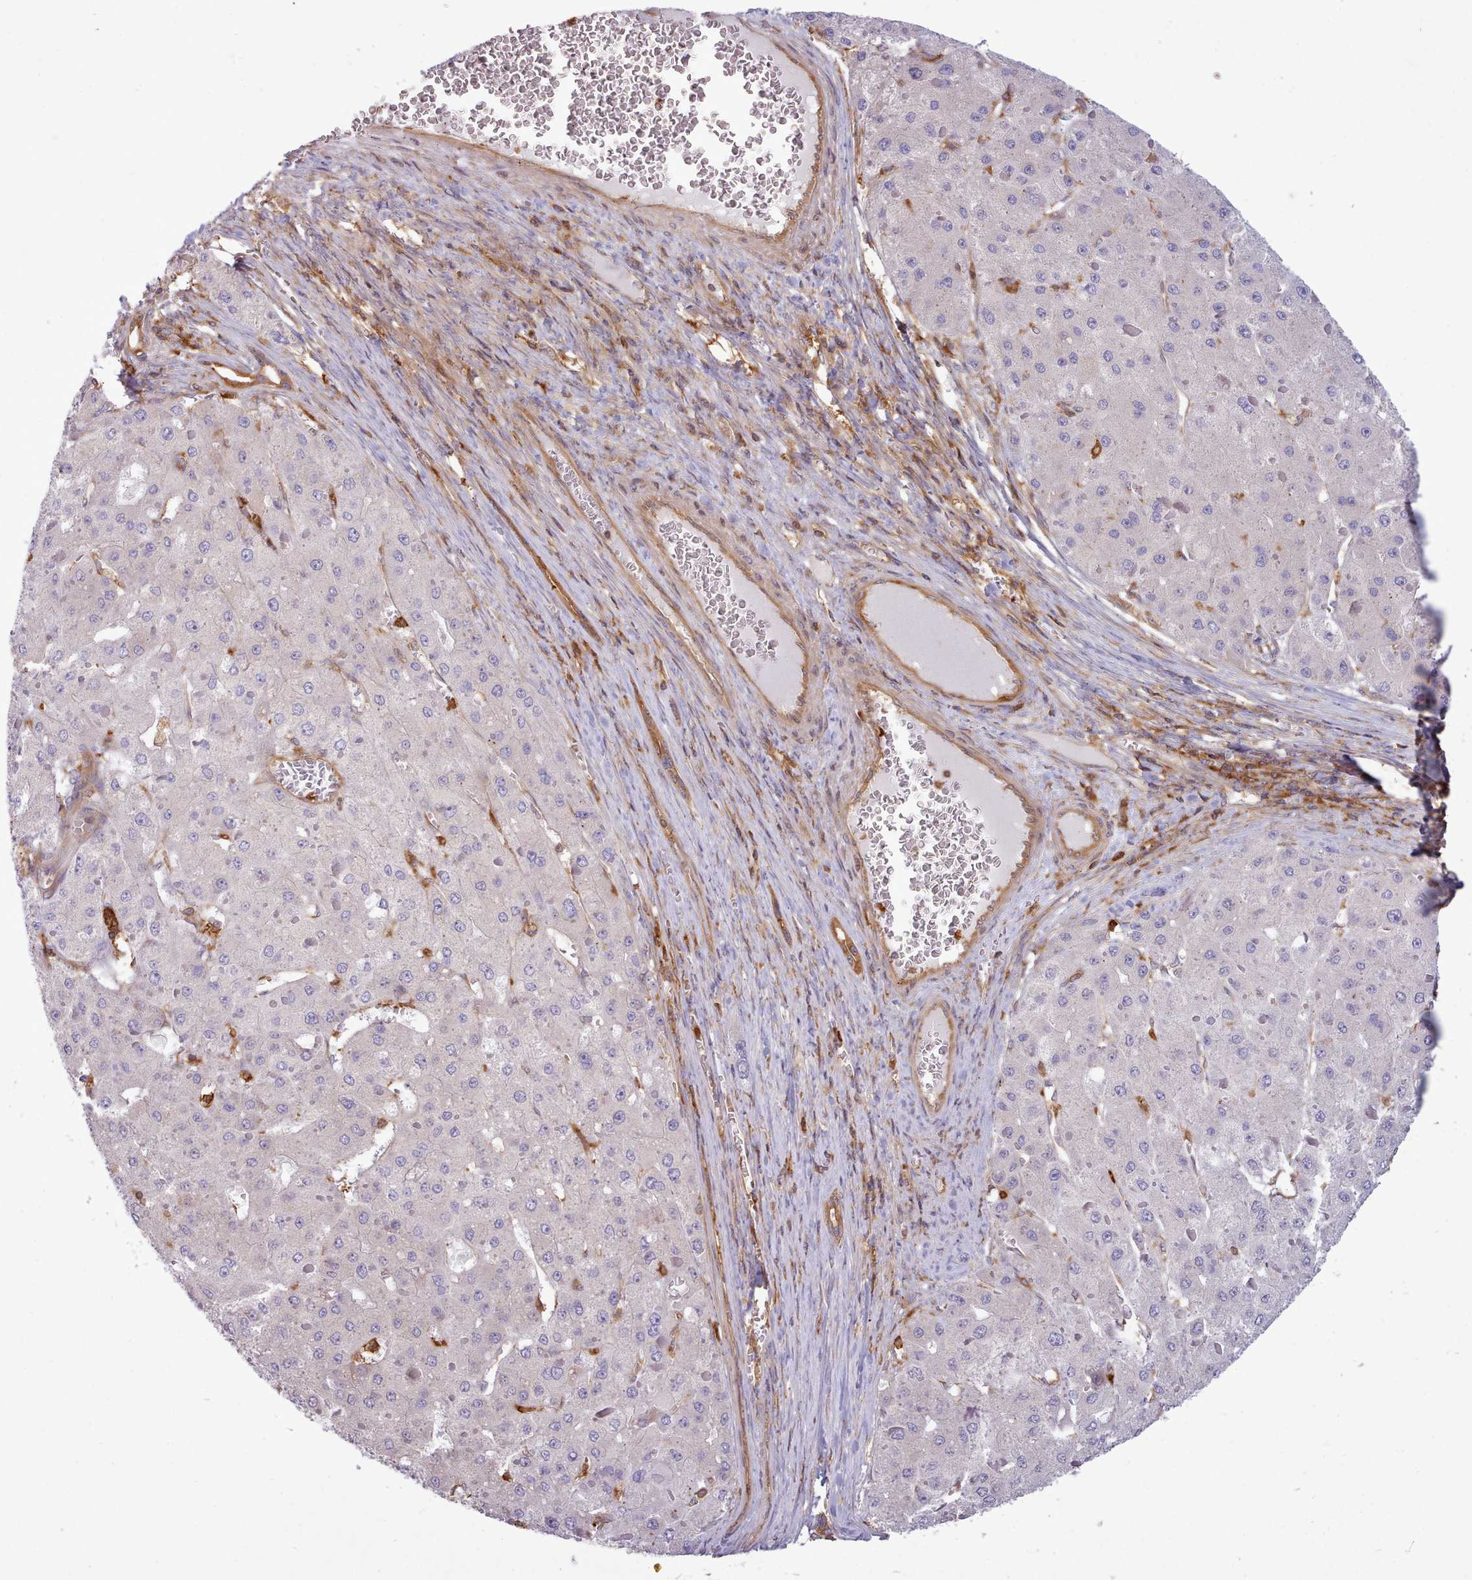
{"staining": {"intensity": "negative", "quantity": "none", "location": "none"}, "tissue": "liver cancer", "cell_type": "Tumor cells", "image_type": "cancer", "snomed": [{"axis": "morphology", "description": "Carcinoma, Hepatocellular, NOS"}, {"axis": "topography", "description": "Liver"}], "caption": "The histopathology image reveals no significant expression in tumor cells of hepatocellular carcinoma (liver).", "gene": "SLC4A9", "patient": {"sex": "female", "age": 73}}